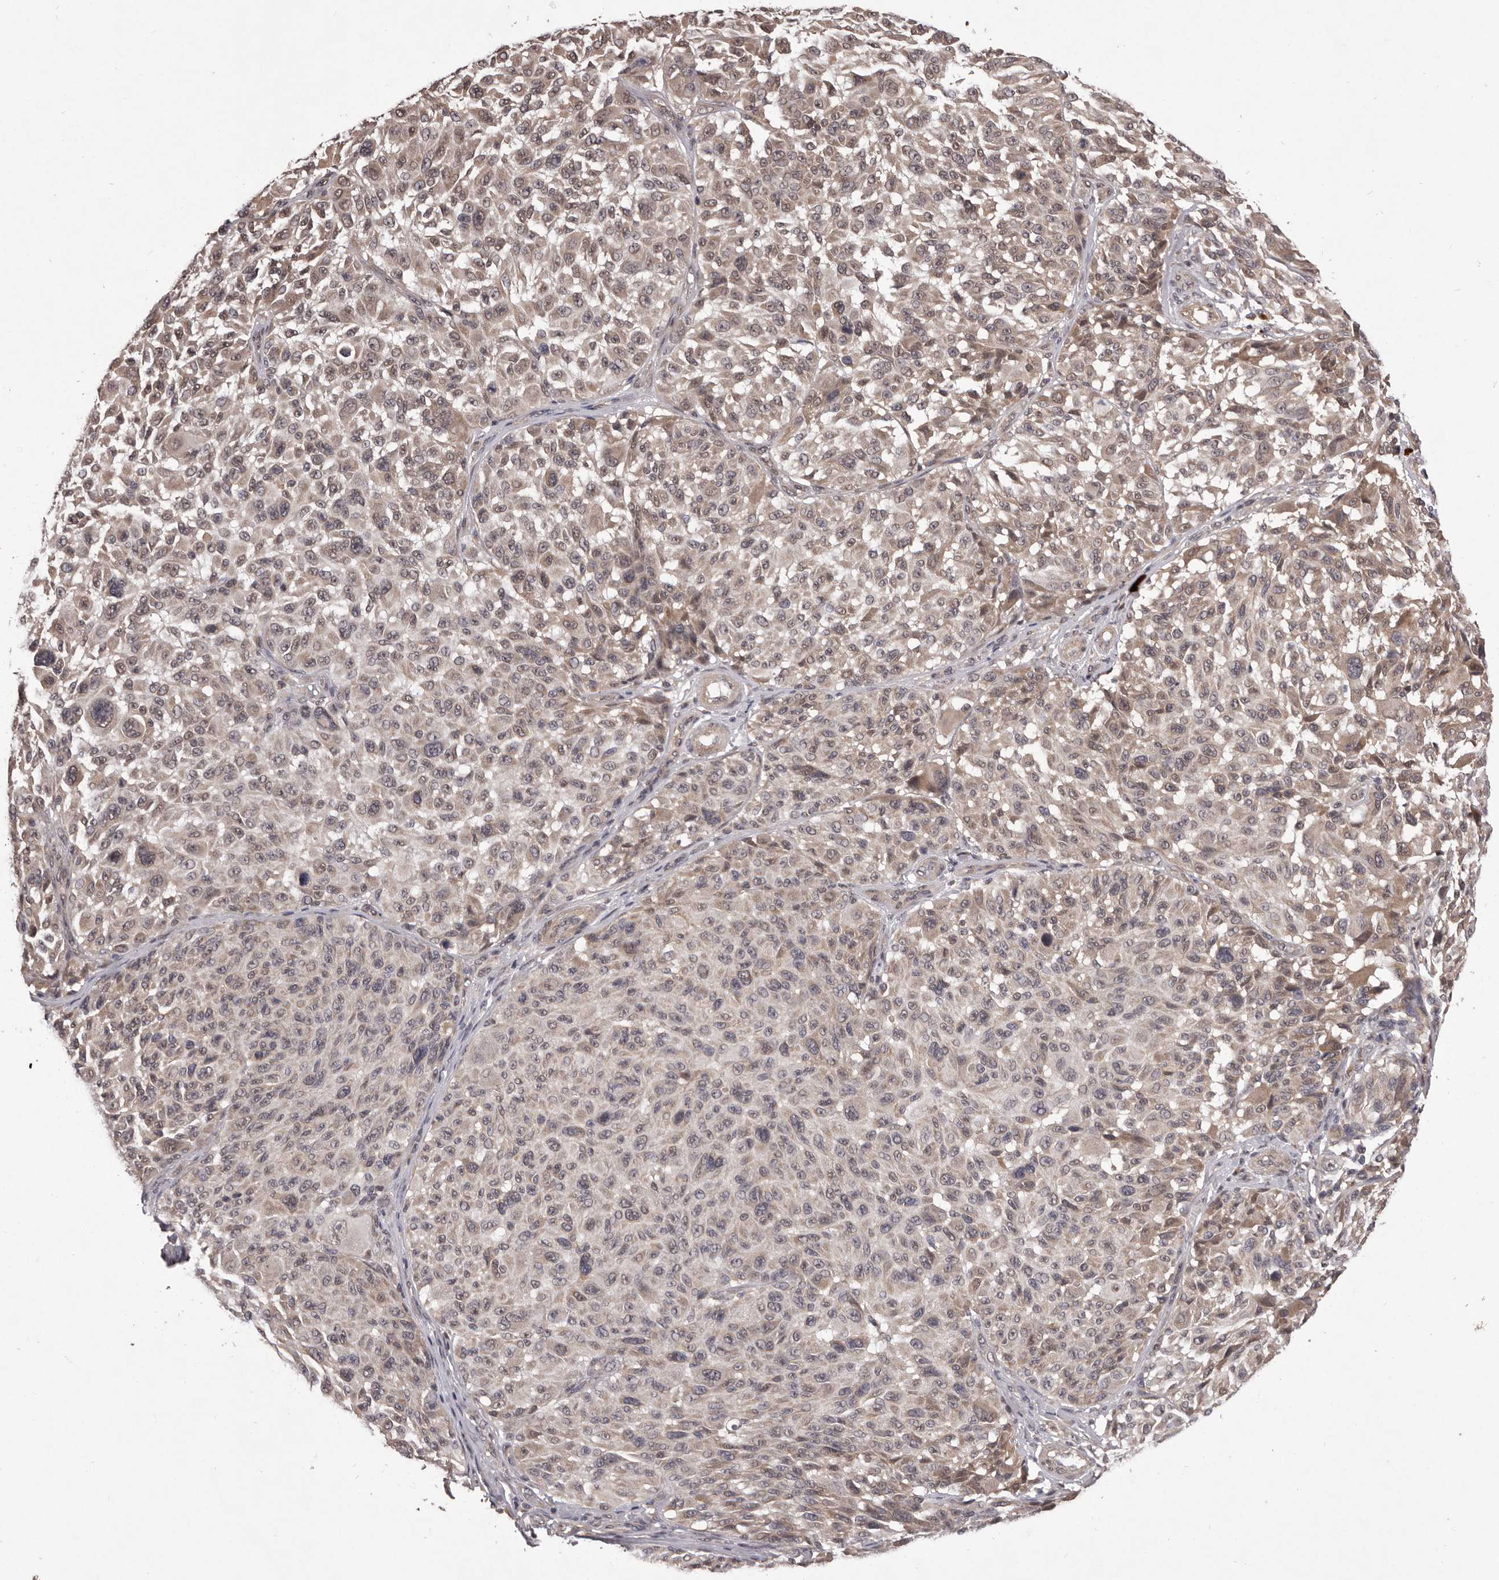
{"staining": {"intensity": "weak", "quantity": "25%-75%", "location": "cytoplasmic/membranous,nuclear"}, "tissue": "melanoma", "cell_type": "Tumor cells", "image_type": "cancer", "snomed": [{"axis": "morphology", "description": "Malignant melanoma, NOS"}, {"axis": "topography", "description": "Skin"}], "caption": "Brown immunohistochemical staining in human malignant melanoma displays weak cytoplasmic/membranous and nuclear staining in about 25%-75% of tumor cells.", "gene": "CELF3", "patient": {"sex": "male", "age": 83}}